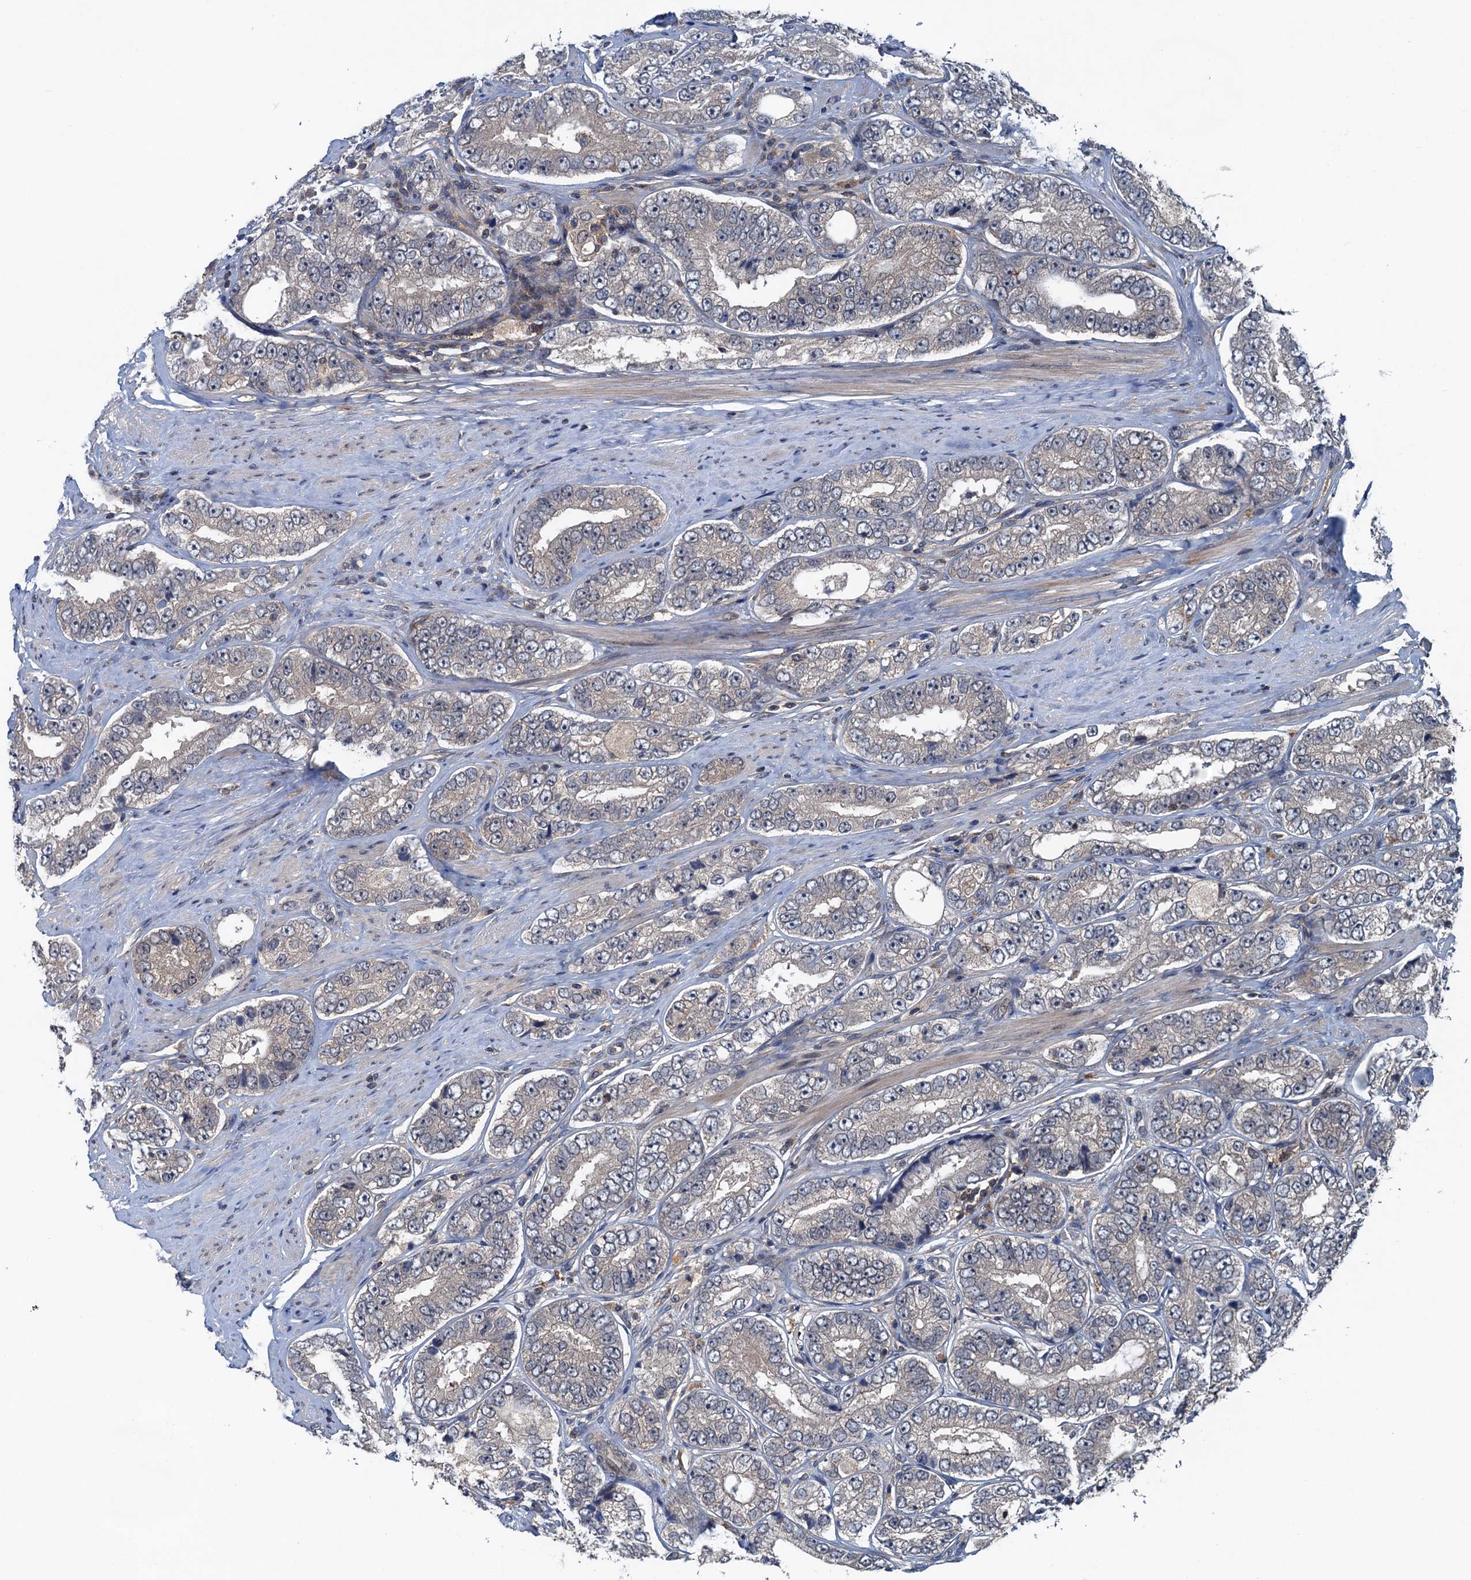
{"staining": {"intensity": "weak", "quantity": "<25%", "location": "cytoplasmic/membranous"}, "tissue": "prostate cancer", "cell_type": "Tumor cells", "image_type": "cancer", "snomed": [{"axis": "morphology", "description": "Adenocarcinoma, High grade"}, {"axis": "topography", "description": "Prostate"}], "caption": "An IHC micrograph of adenocarcinoma (high-grade) (prostate) is shown. There is no staining in tumor cells of adenocarcinoma (high-grade) (prostate).", "gene": "RNF165", "patient": {"sex": "male", "age": 56}}